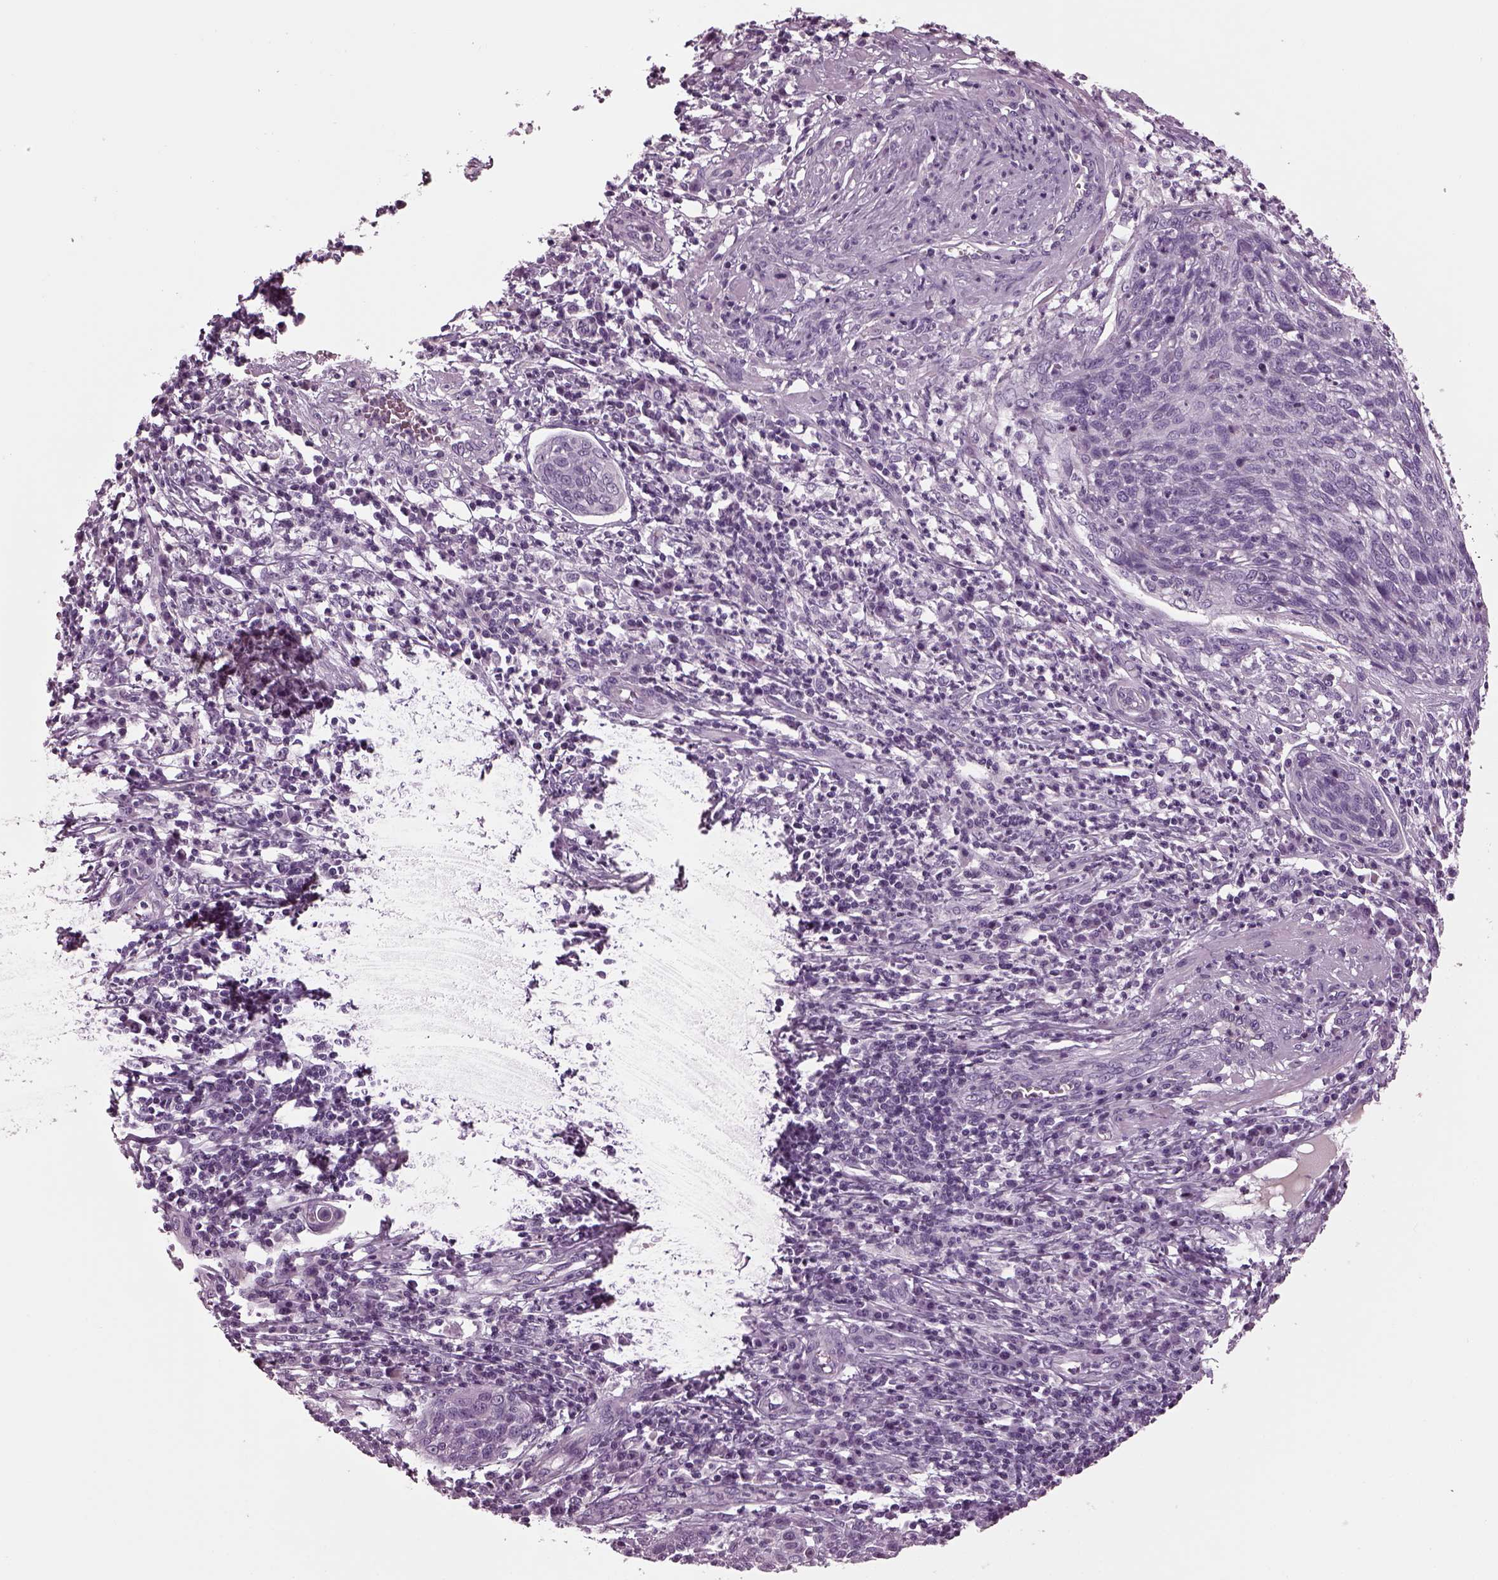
{"staining": {"intensity": "negative", "quantity": "none", "location": "none"}, "tissue": "cervical cancer", "cell_type": "Tumor cells", "image_type": "cancer", "snomed": [{"axis": "morphology", "description": "Squamous cell carcinoma, NOS"}, {"axis": "topography", "description": "Cervix"}], "caption": "This is a image of immunohistochemistry (IHC) staining of cervical cancer, which shows no expression in tumor cells.", "gene": "DPYSL5", "patient": {"sex": "female", "age": 34}}